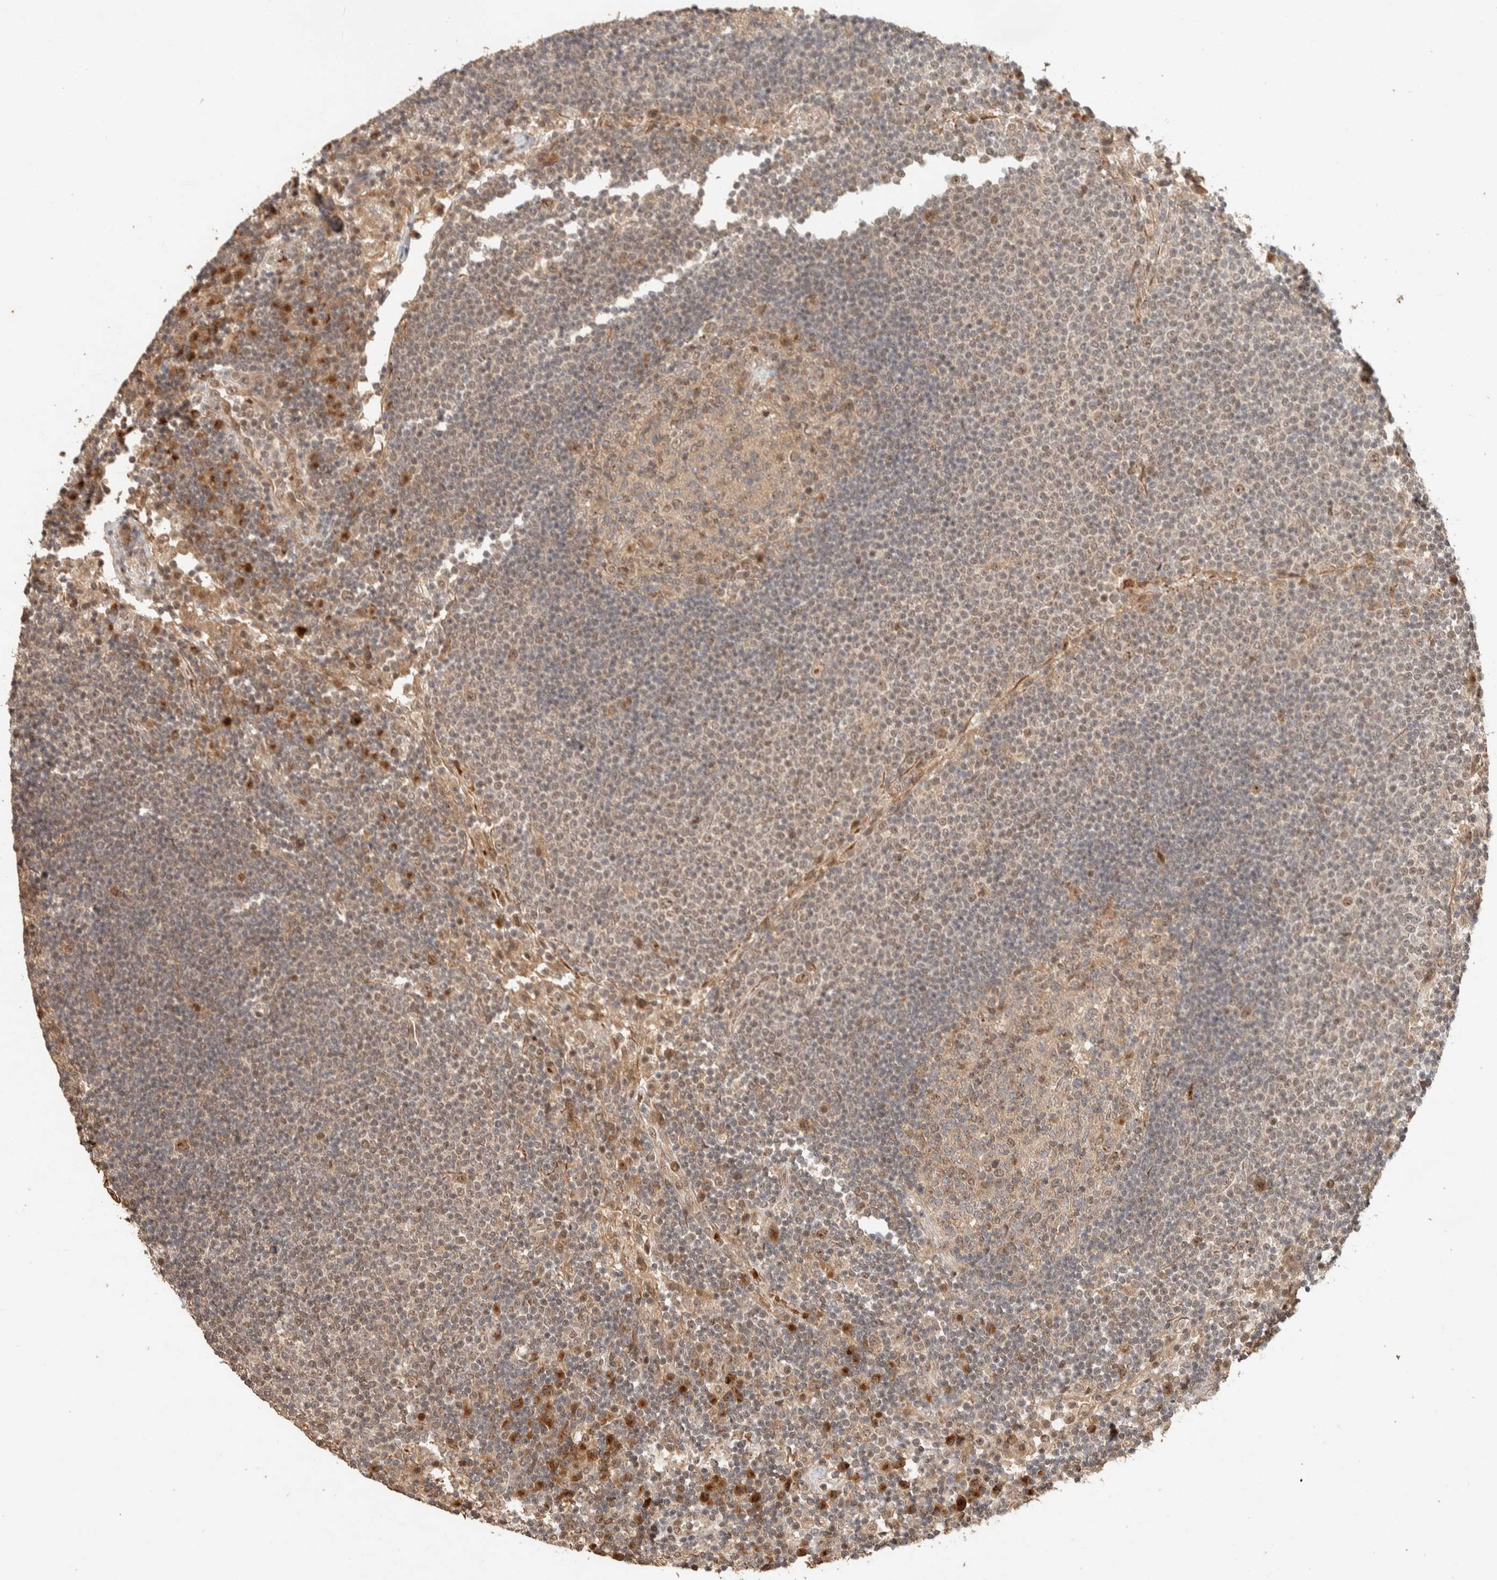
{"staining": {"intensity": "moderate", "quantity": ">75%", "location": "cytoplasmic/membranous,nuclear"}, "tissue": "lymph node", "cell_type": "Germinal center cells", "image_type": "normal", "snomed": [{"axis": "morphology", "description": "Normal tissue, NOS"}, {"axis": "topography", "description": "Lymph node"}], "caption": "IHC of normal human lymph node shows medium levels of moderate cytoplasmic/membranous,nuclear expression in approximately >75% of germinal center cells. (DAB IHC, brown staining for protein, blue staining for nuclei).", "gene": "ZBTB2", "patient": {"sex": "female", "age": 53}}